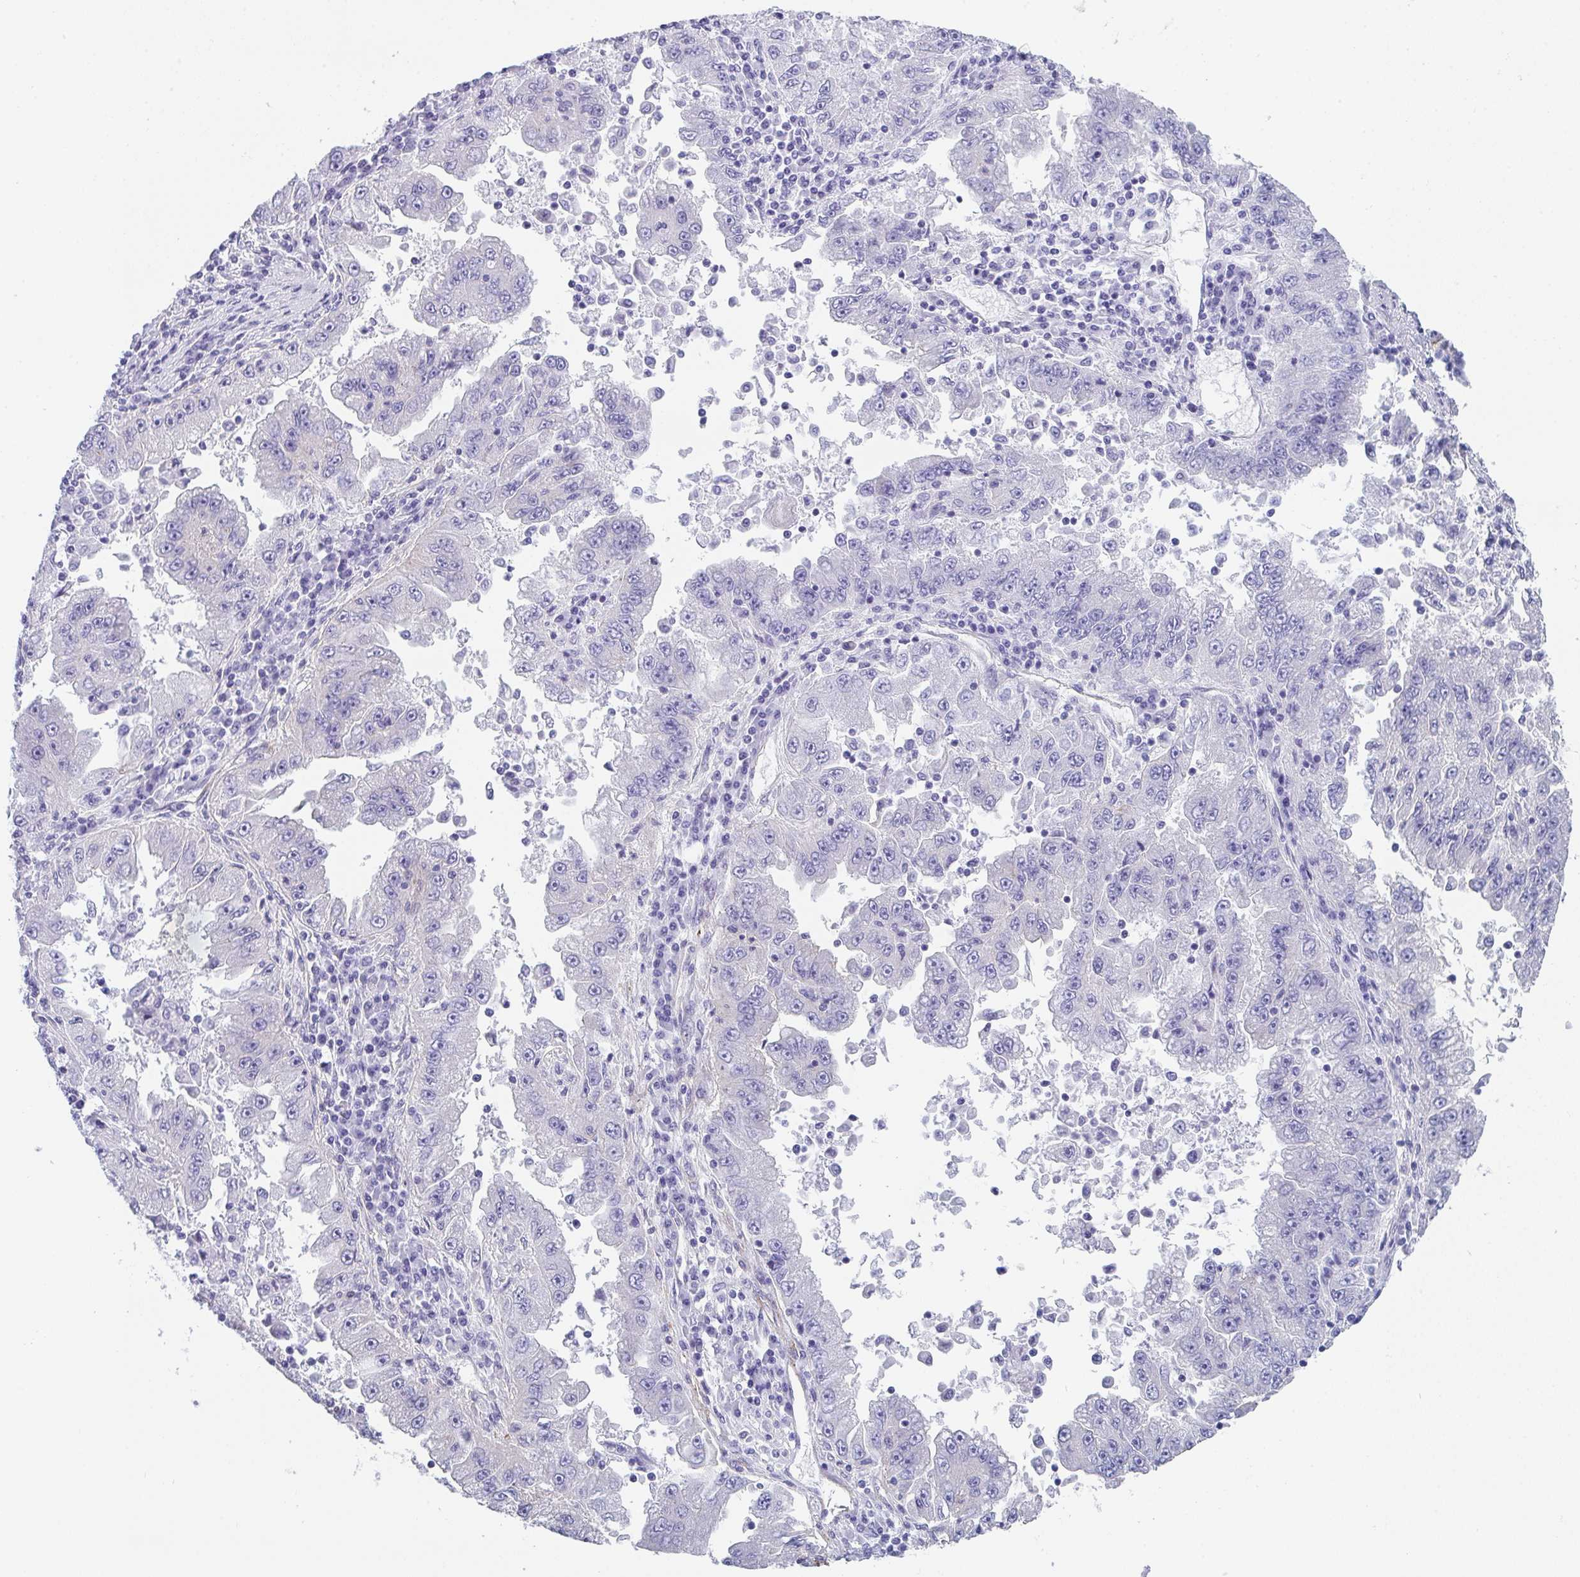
{"staining": {"intensity": "negative", "quantity": "none", "location": "none"}, "tissue": "lung cancer", "cell_type": "Tumor cells", "image_type": "cancer", "snomed": [{"axis": "morphology", "description": "Adenocarcinoma, NOS"}, {"axis": "morphology", "description": "Adenocarcinoma primary or metastatic"}, {"axis": "topography", "description": "Lung"}], "caption": "Protein analysis of lung cancer reveals no significant staining in tumor cells.", "gene": "DBN1", "patient": {"sex": "male", "age": 74}}